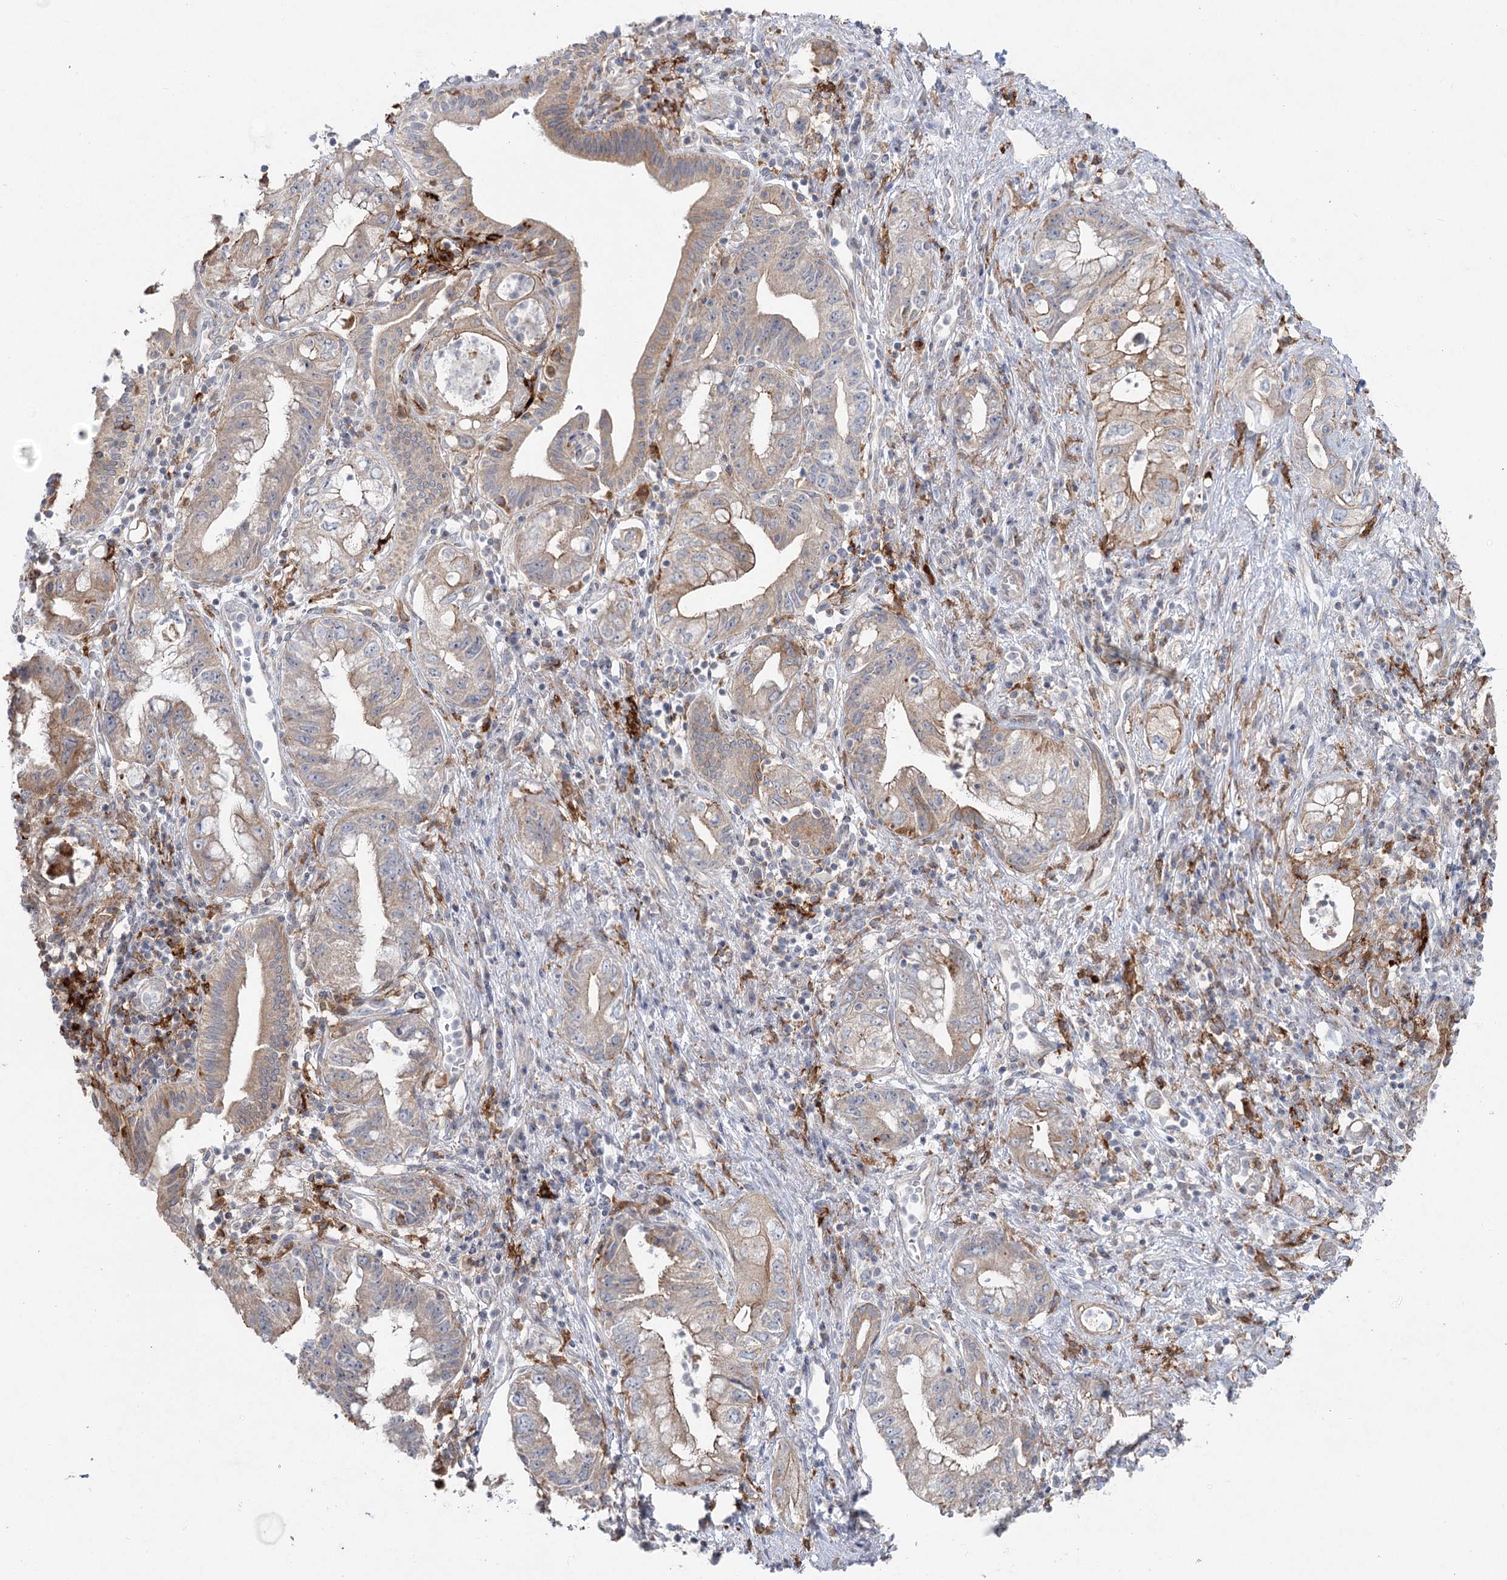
{"staining": {"intensity": "weak", "quantity": "25%-75%", "location": "cytoplasmic/membranous"}, "tissue": "pancreatic cancer", "cell_type": "Tumor cells", "image_type": "cancer", "snomed": [{"axis": "morphology", "description": "Adenocarcinoma, NOS"}, {"axis": "topography", "description": "Pancreas"}], "caption": "Weak cytoplasmic/membranous expression for a protein is identified in about 25%-75% of tumor cells of pancreatic adenocarcinoma using IHC.", "gene": "SCN11A", "patient": {"sex": "female", "age": 73}}